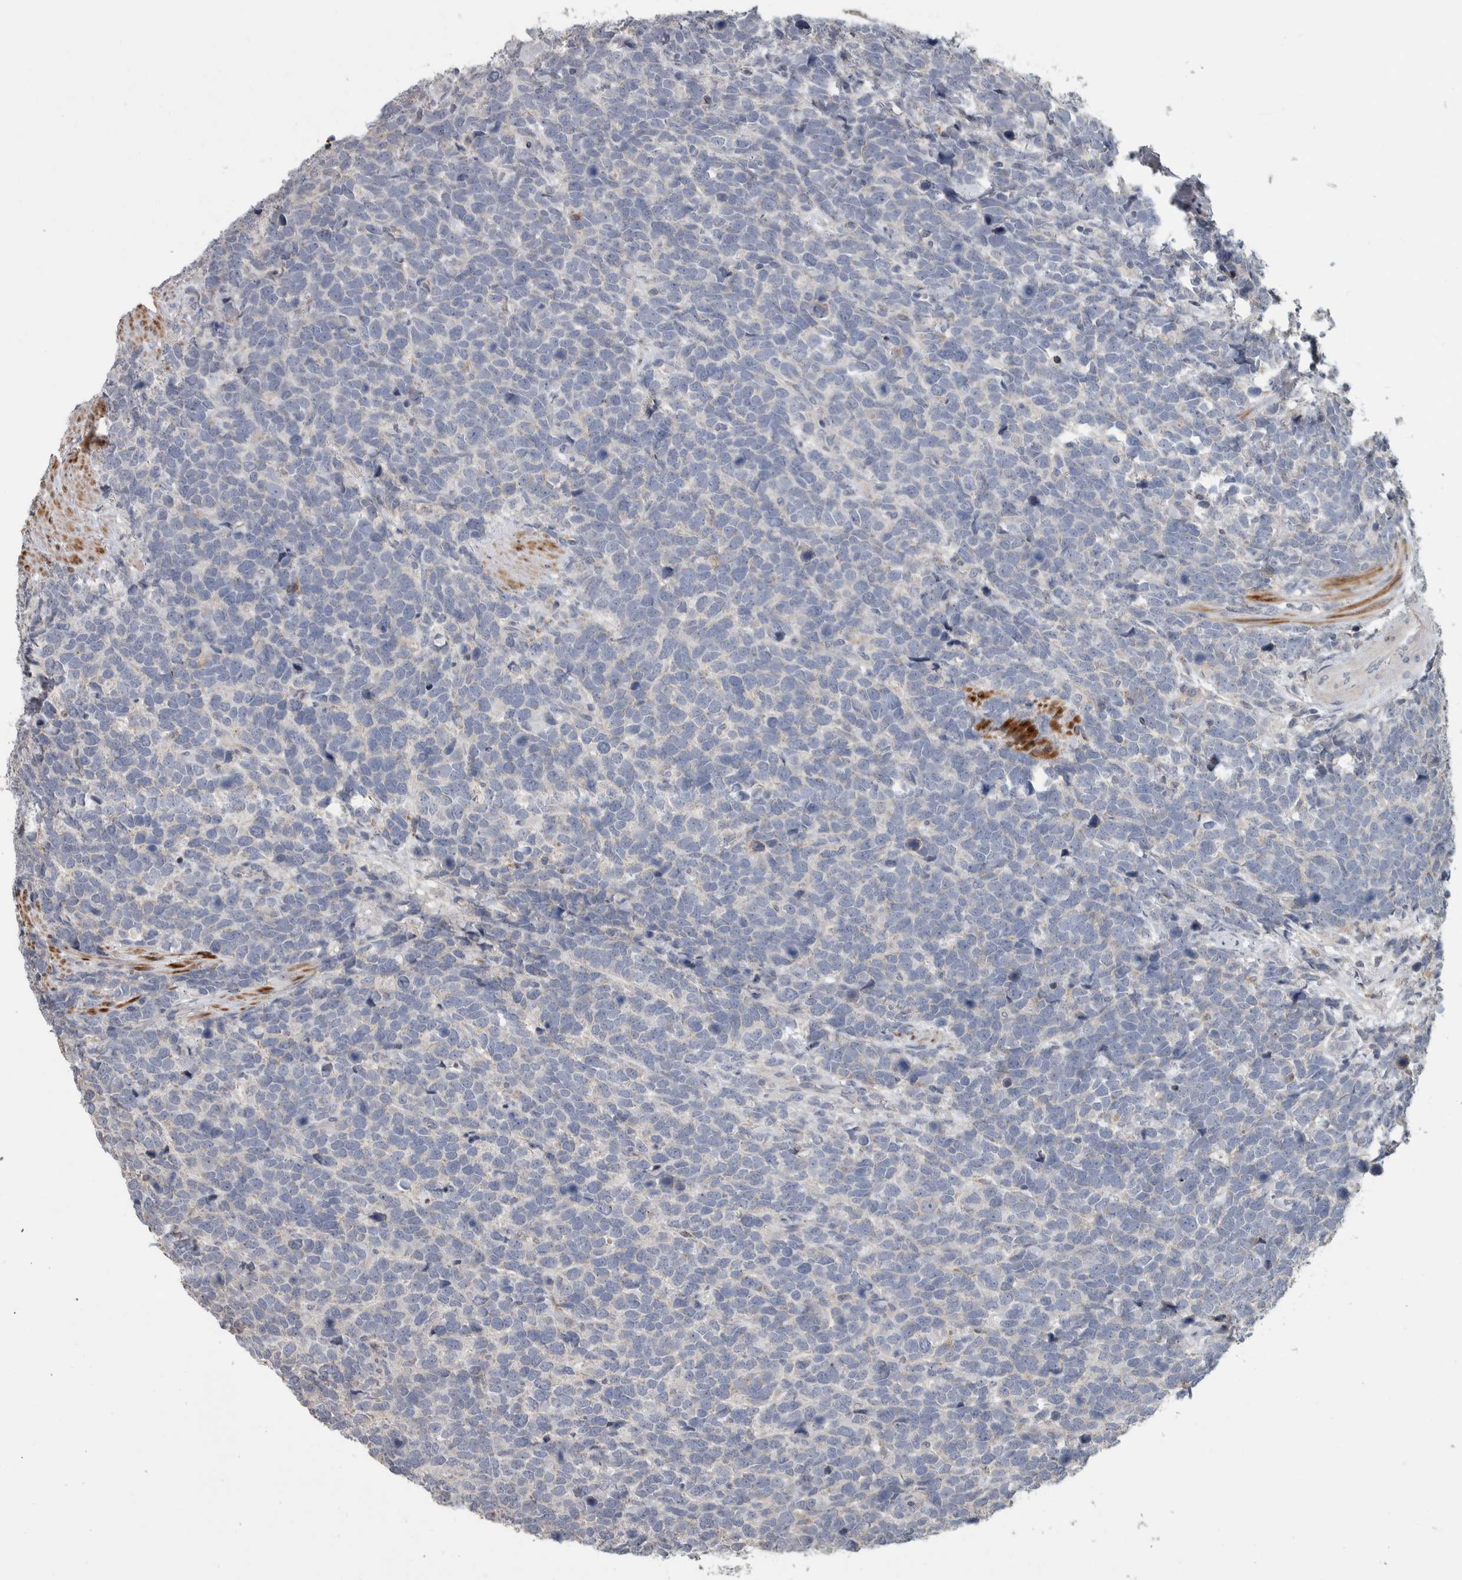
{"staining": {"intensity": "negative", "quantity": "none", "location": "none"}, "tissue": "urothelial cancer", "cell_type": "Tumor cells", "image_type": "cancer", "snomed": [{"axis": "morphology", "description": "Urothelial carcinoma, High grade"}, {"axis": "topography", "description": "Urinary bladder"}], "caption": "Immunohistochemical staining of urothelial carcinoma (high-grade) reveals no significant positivity in tumor cells. (DAB immunohistochemistry visualized using brightfield microscopy, high magnification).", "gene": "FAM83G", "patient": {"sex": "female", "age": 82}}